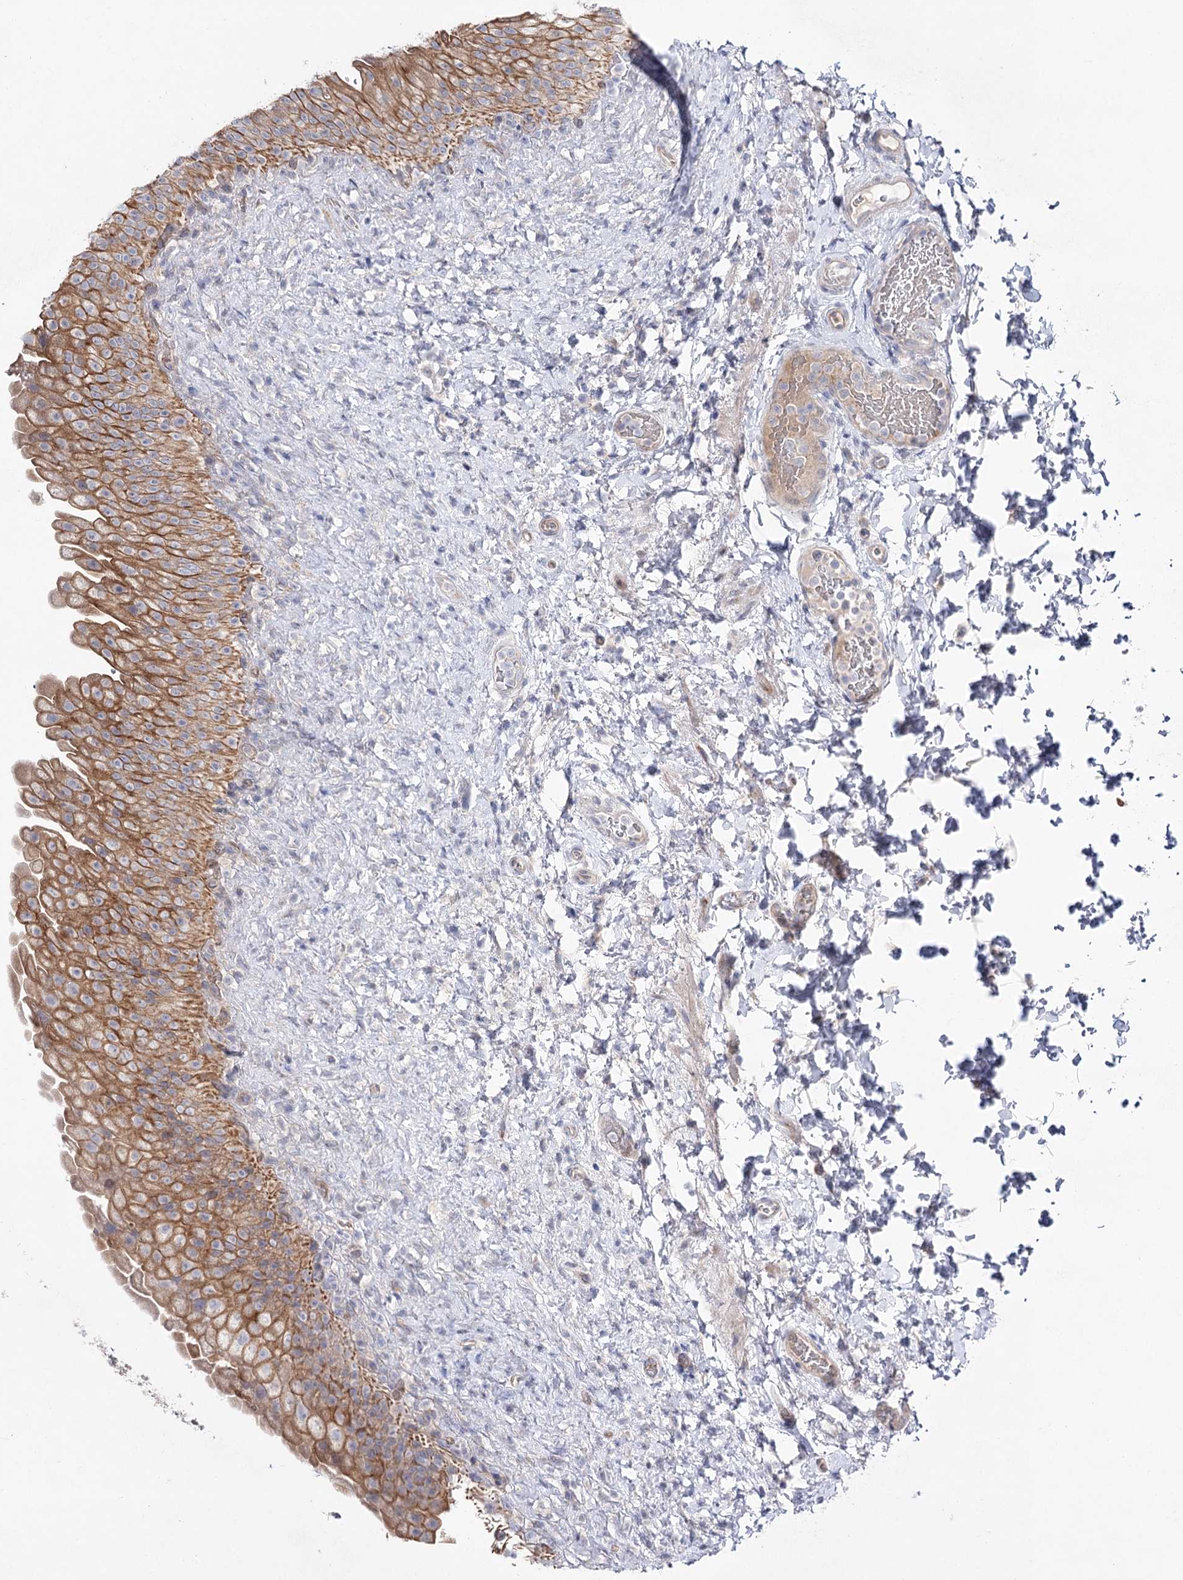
{"staining": {"intensity": "moderate", "quantity": ">75%", "location": "cytoplasmic/membranous"}, "tissue": "urinary bladder", "cell_type": "Urothelial cells", "image_type": "normal", "snomed": [{"axis": "morphology", "description": "Normal tissue, NOS"}, {"axis": "topography", "description": "Urinary bladder"}], "caption": "Immunohistochemical staining of normal human urinary bladder reveals >75% levels of moderate cytoplasmic/membranous protein staining in approximately >75% of urothelial cells. The staining was performed using DAB (3,3'-diaminobenzidine), with brown indicating positive protein expression. Nuclei are stained blue with hematoxylin.", "gene": "LRRC14B", "patient": {"sex": "female", "age": 27}}